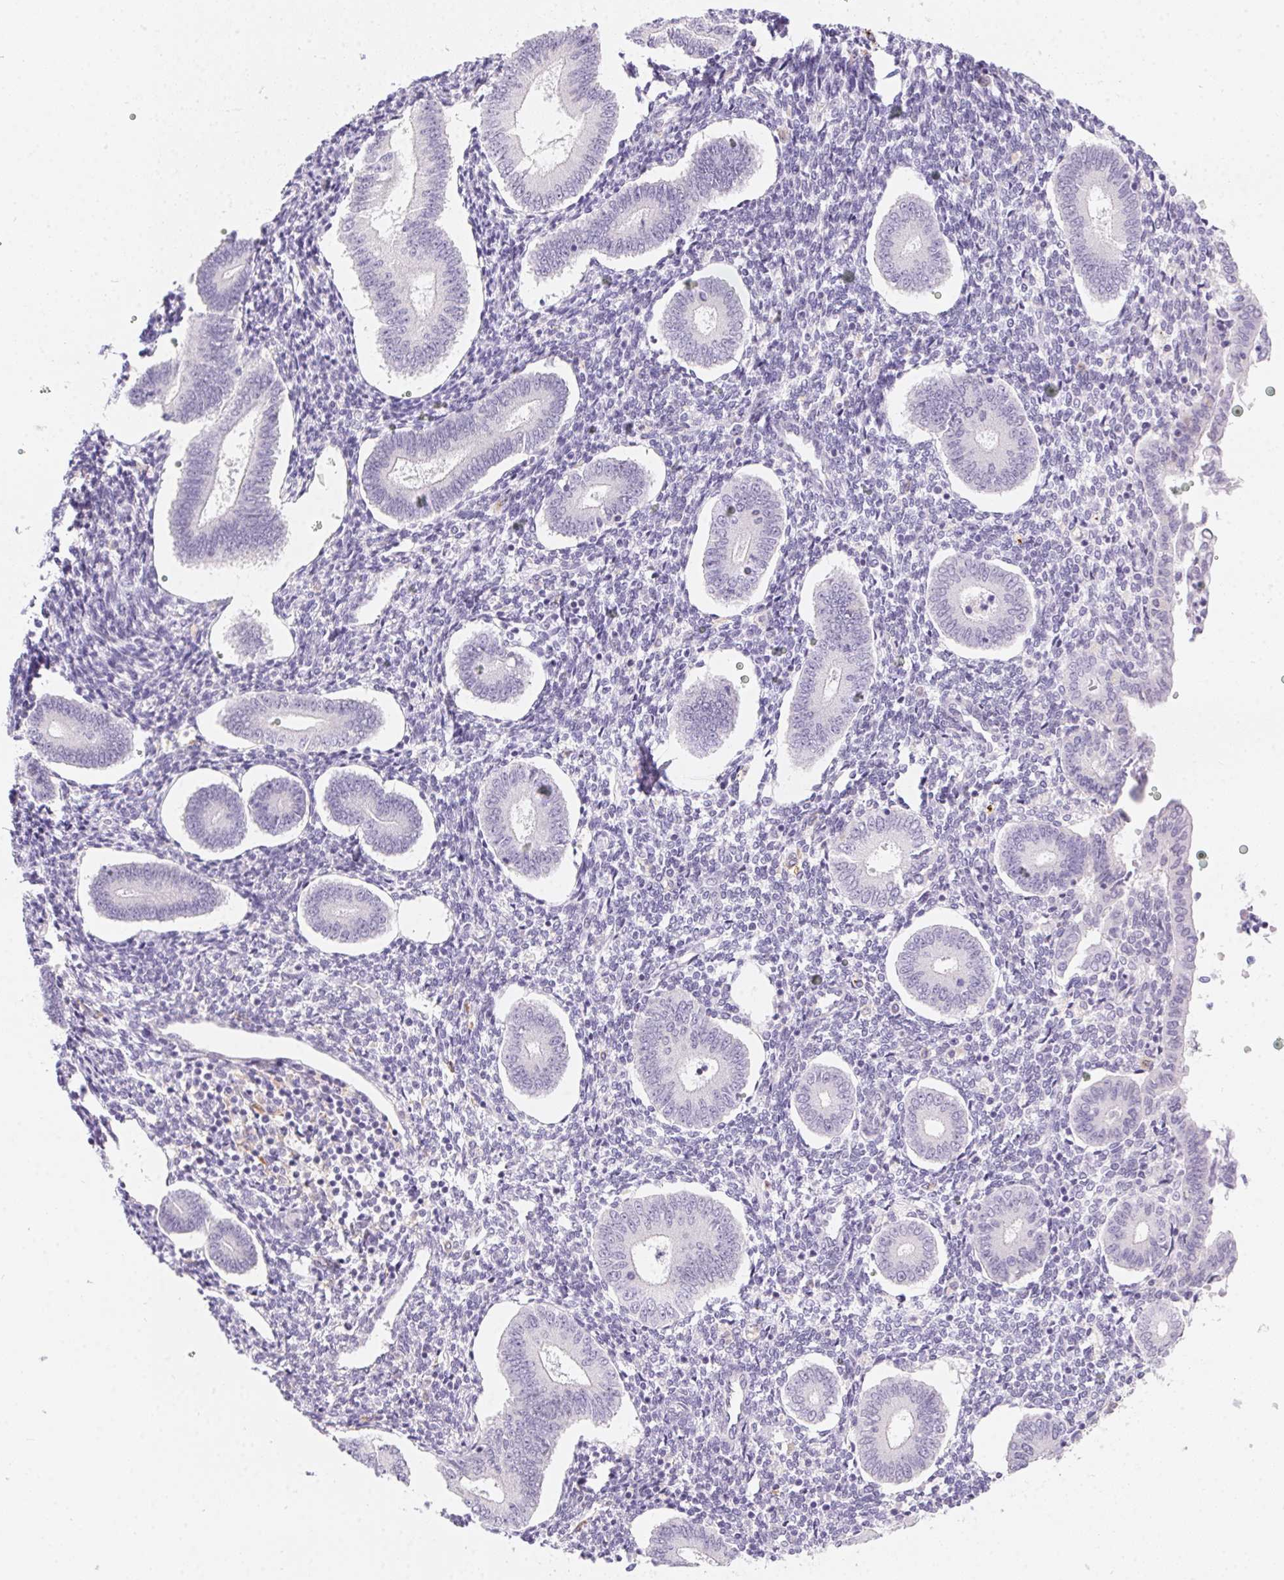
{"staining": {"intensity": "negative", "quantity": "none", "location": "none"}, "tissue": "endometrium", "cell_type": "Cells in endometrial stroma", "image_type": "normal", "snomed": [{"axis": "morphology", "description": "Normal tissue, NOS"}, {"axis": "topography", "description": "Endometrium"}], "caption": "Protein analysis of unremarkable endometrium reveals no significant expression in cells in endometrial stroma.", "gene": "MORC1", "patient": {"sex": "female", "age": 40}}